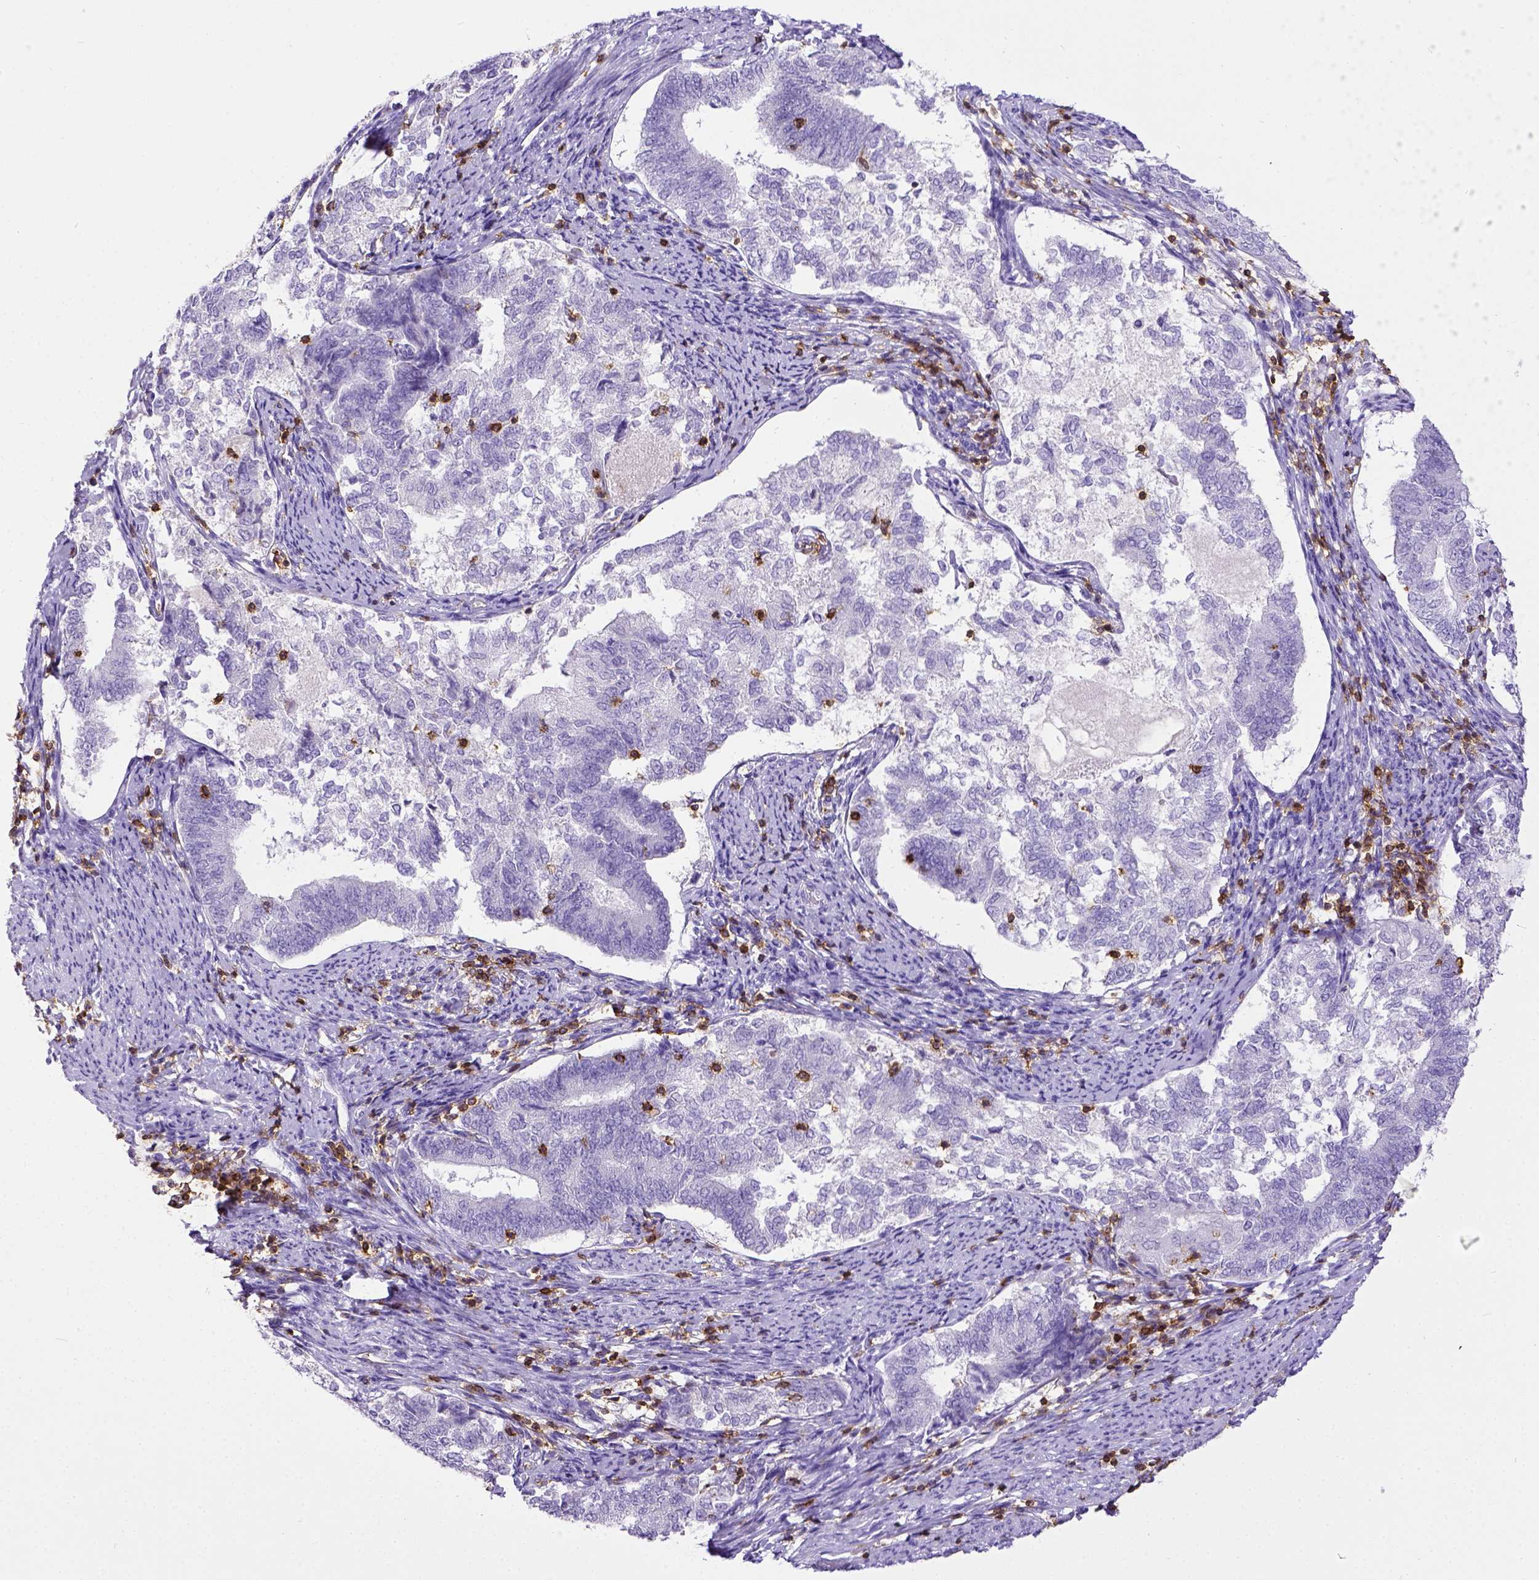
{"staining": {"intensity": "negative", "quantity": "none", "location": "none"}, "tissue": "endometrial cancer", "cell_type": "Tumor cells", "image_type": "cancer", "snomed": [{"axis": "morphology", "description": "Adenocarcinoma, NOS"}, {"axis": "topography", "description": "Endometrium"}], "caption": "IHC micrograph of human endometrial cancer (adenocarcinoma) stained for a protein (brown), which demonstrates no staining in tumor cells. Nuclei are stained in blue.", "gene": "CD3E", "patient": {"sex": "female", "age": 65}}